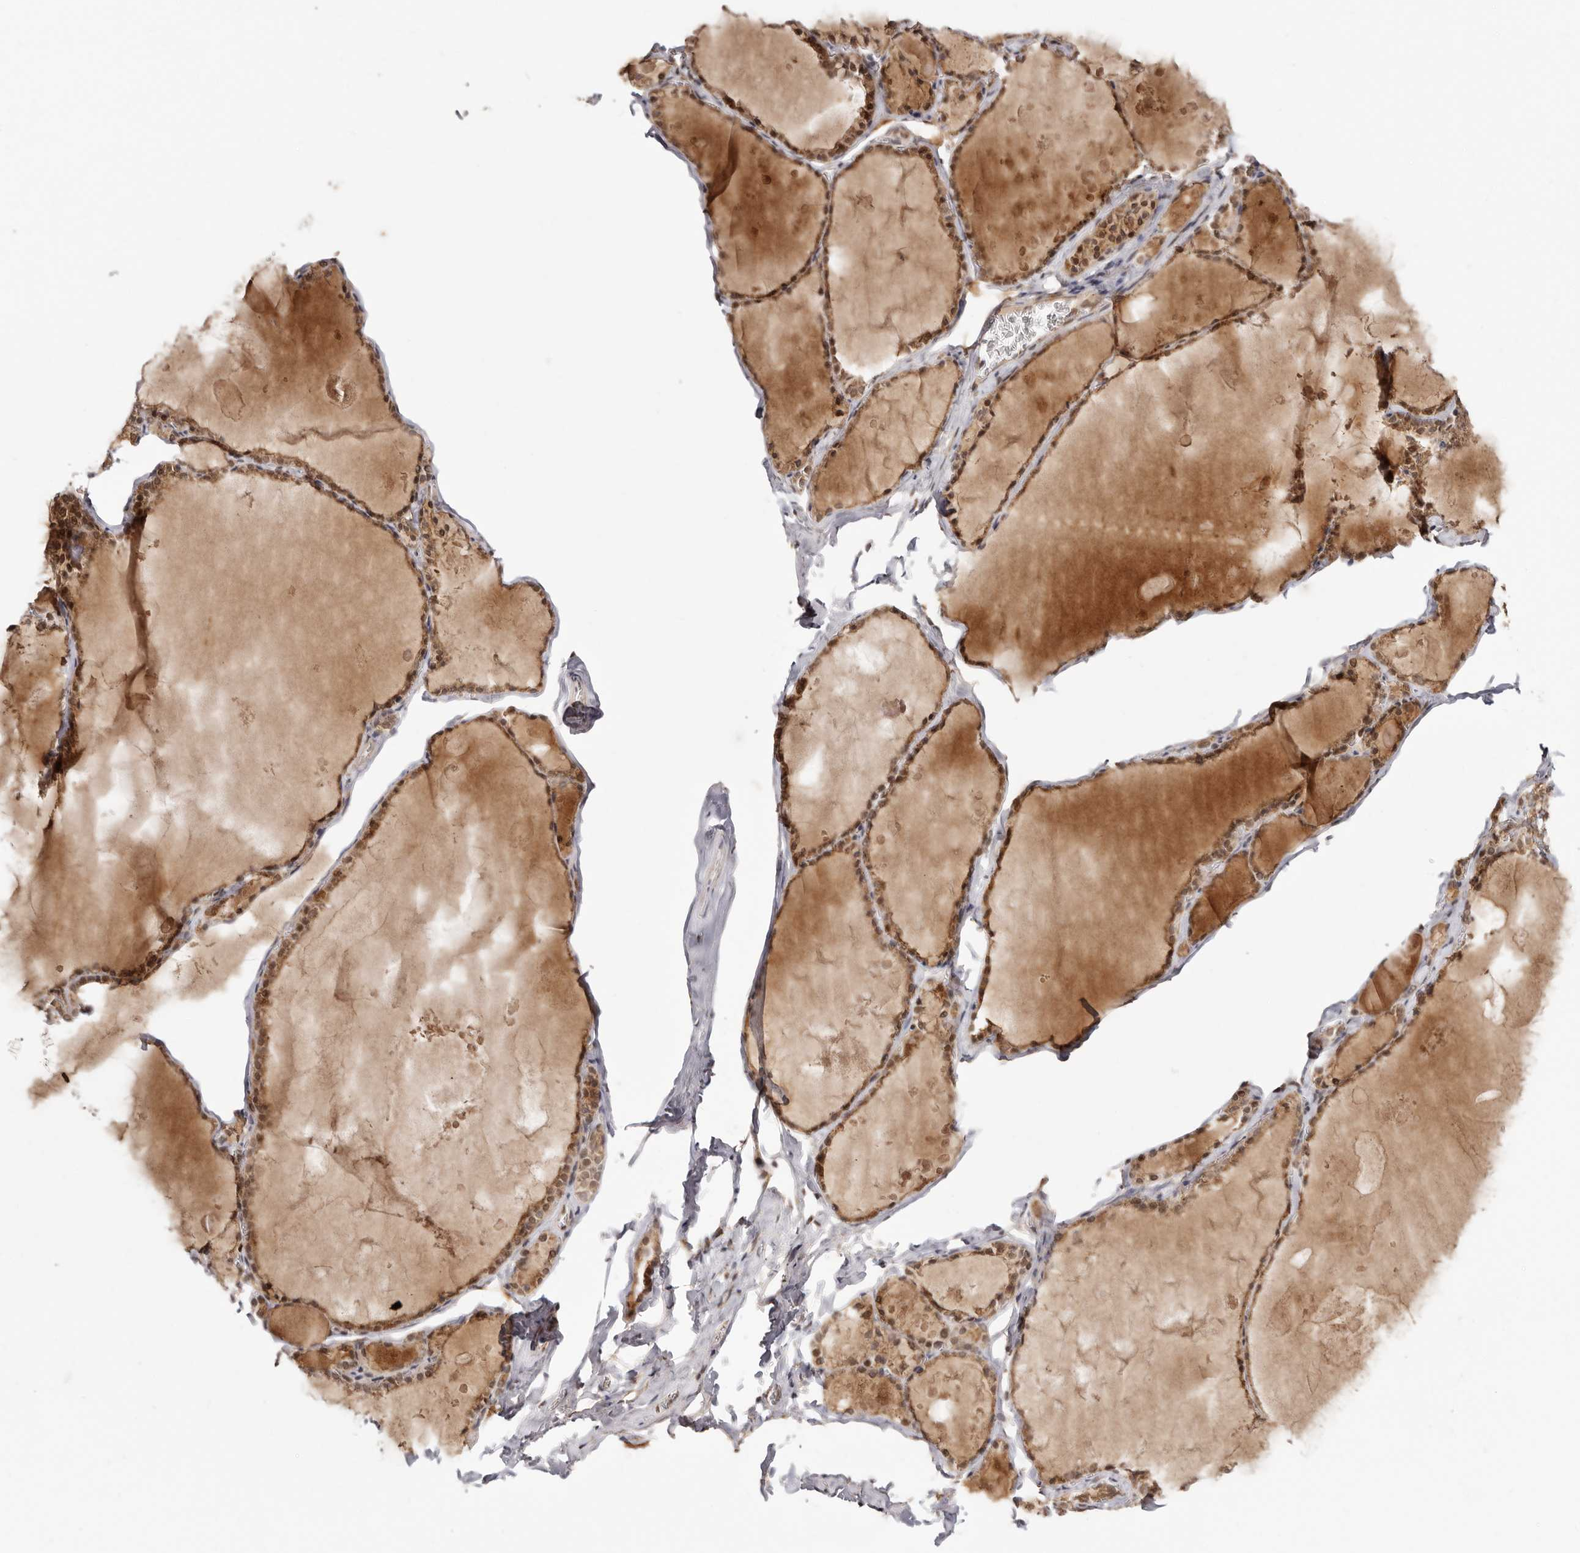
{"staining": {"intensity": "moderate", "quantity": ">75%", "location": "cytoplasmic/membranous,nuclear"}, "tissue": "thyroid gland", "cell_type": "Glandular cells", "image_type": "normal", "snomed": [{"axis": "morphology", "description": "Normal tissue, NOS"}, {"axis": "topography", "description": "Thyroid gland"}], "caption": "Protein expression analysis of benign thyroid gland displays moderate cytoplasmic/membranous,nuclear expression in approximately >75% of glandular cells.", "gene": "MED8", "patient": {"sex": "male", "age": 56}}